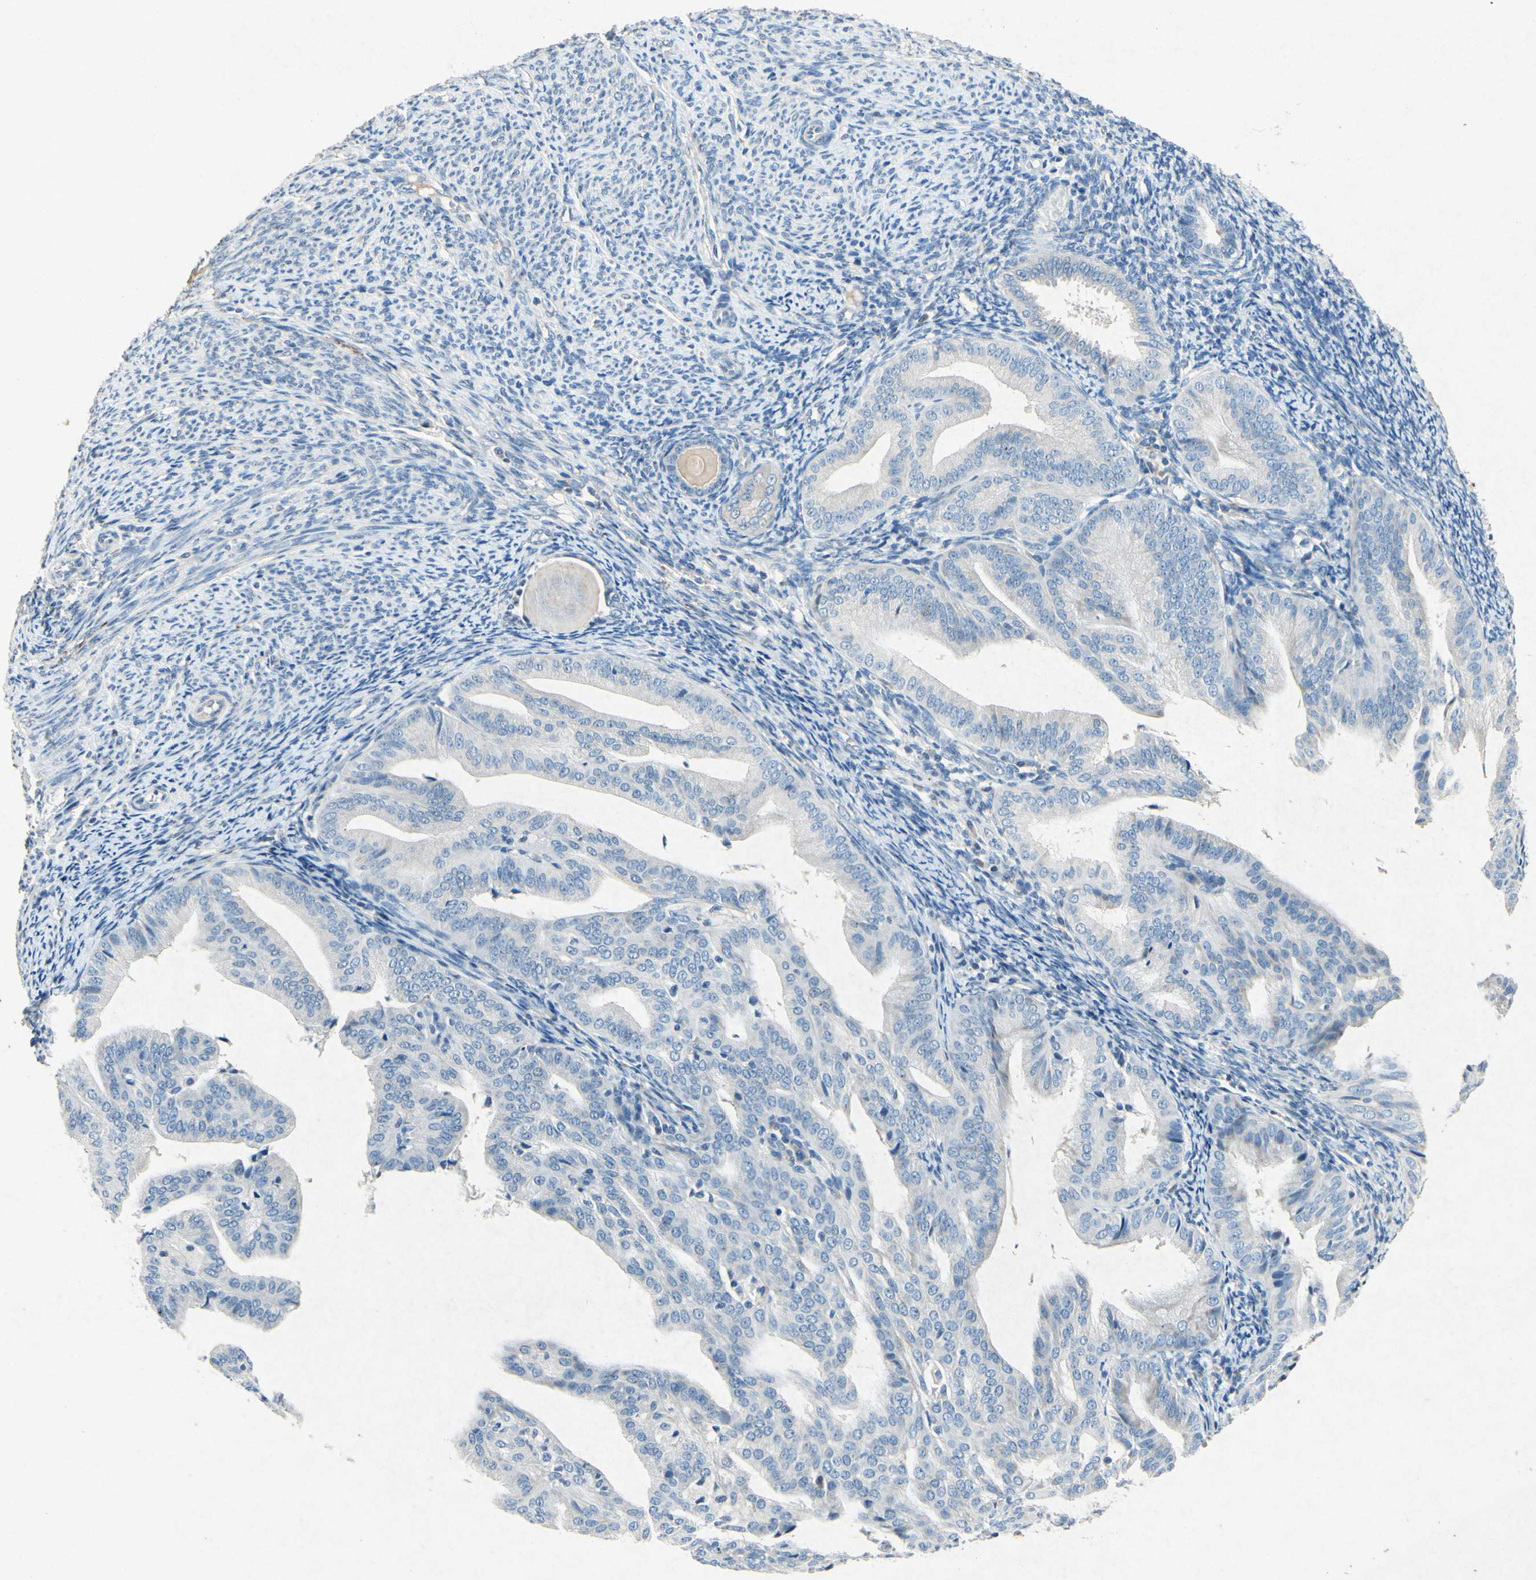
{"staining": {"intensity": "negative", "quantity": "none", "location": "none"}, "tissue": "endometrial cancer", "cell_type": "Tumor cells", "image_type": "cancer", "snomed": [{"axis": "morphology", "description": "Adenocarcinoma, NOS"}, {"axis": "topography", "description": "Endometrium"}], "caption": "Adenocarcinoma (endometrial) was stained to show a protein in brown. There is no significant positivity in tumor cells.", "gene": "SNAP91", "patient": {"sex": "female", "age": 58}}